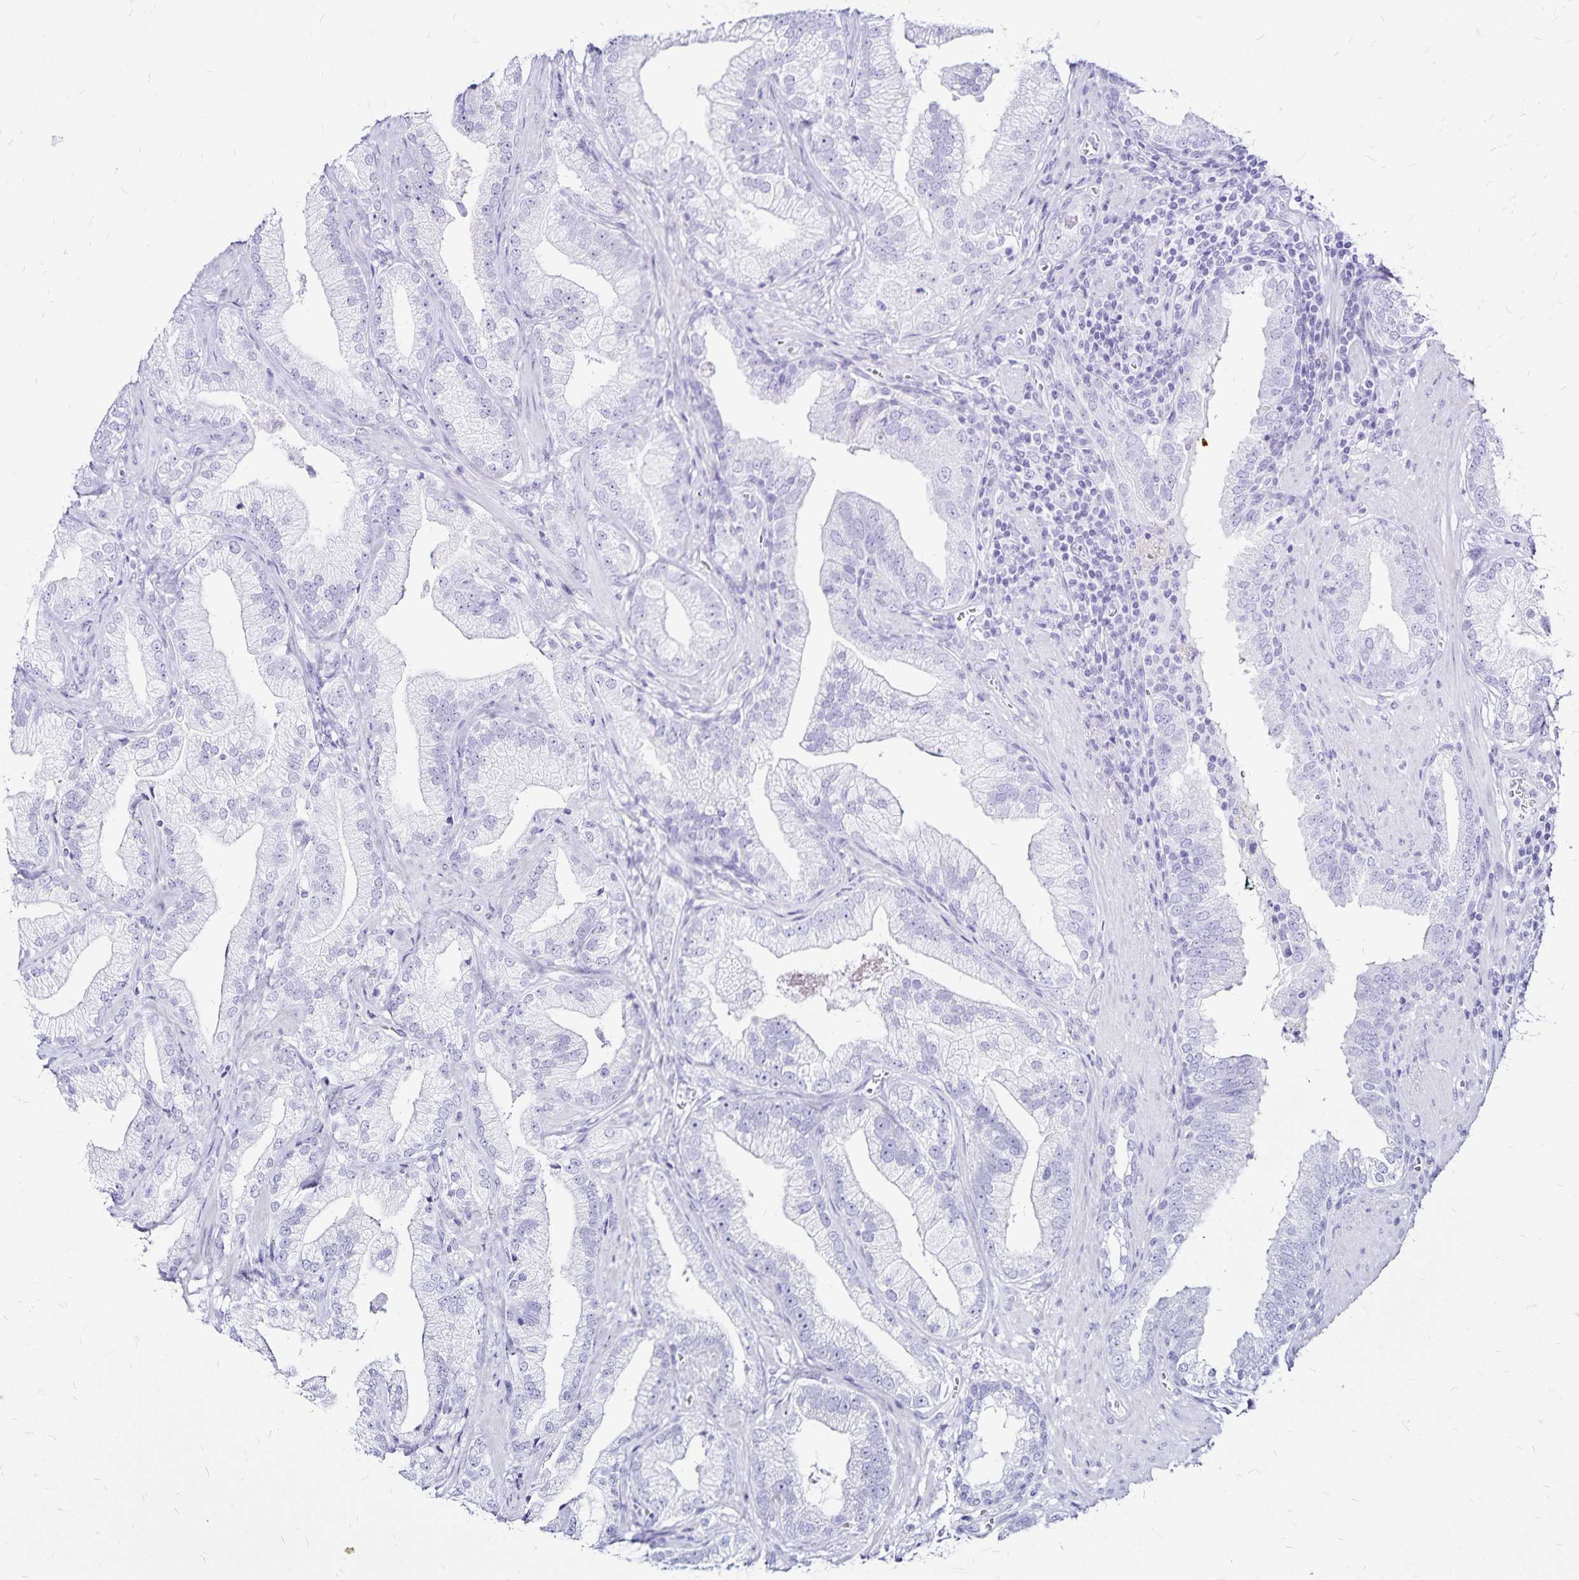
{"staining": {"intensity": "negative", "quantity": "none", "location": "none"}, "tissue": "prostate cancer", "cell_type": "Tumor cells", "image_type": "cancer", "snomed": [{"axis": "morphology", "description": "Adenocarcinoma, Low grade"}, {"axis": "topography", "description": "Prostate"}], "caption": "This is a histopathology image of IHC staining of adenocarcinoma (low-grade) (prostate), which shows no expression in tumor cells. (Immunohistochemistry, brightfield microscopy, high magnification).", "gene": "LIN28B", "patient": {"sex": "male", "age": 62}}